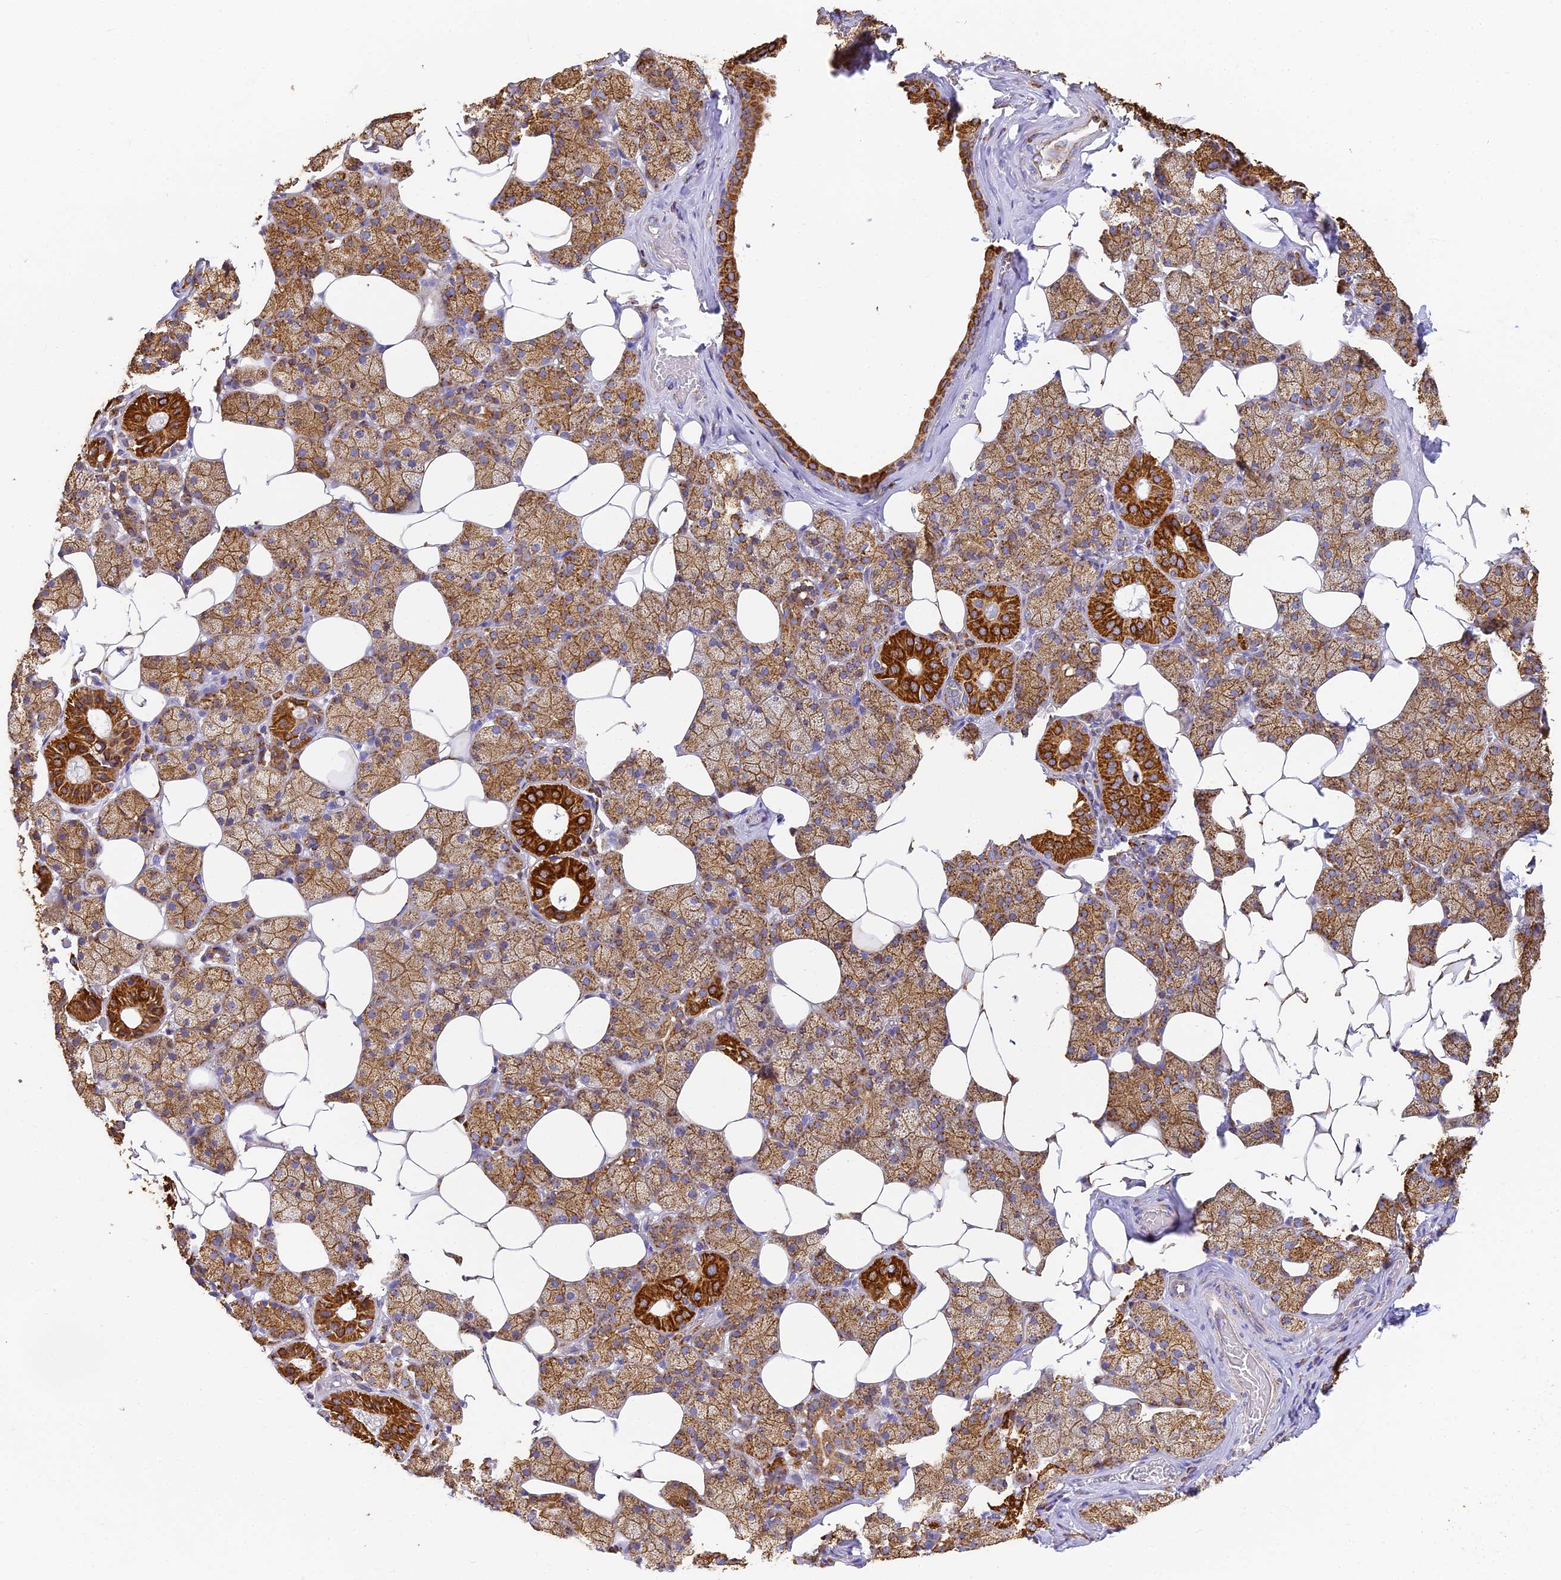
{"staining": {"intensity": "strong", "quantity": ">75%", "location": "cytoplasmic/membranous"}, "tissue": "salivary gland", "cell_type": "Glandular cells", "image_type": "normal", "snomed": [{"axis": "morphology", "description": "Normal tissue, NOS"}, {"axis": "topography", "description": "Salivary gland"}], "caption": "DAB (3,3'-diaminobenzidine) immunohistochemical staining of benign human salivary gland demonstrates strong cytoplasmic/membranous protein positivity in approximately >75% of glandular cells.", "gene": "COX6C", "patient": {"sex": "female", "age": 33}}